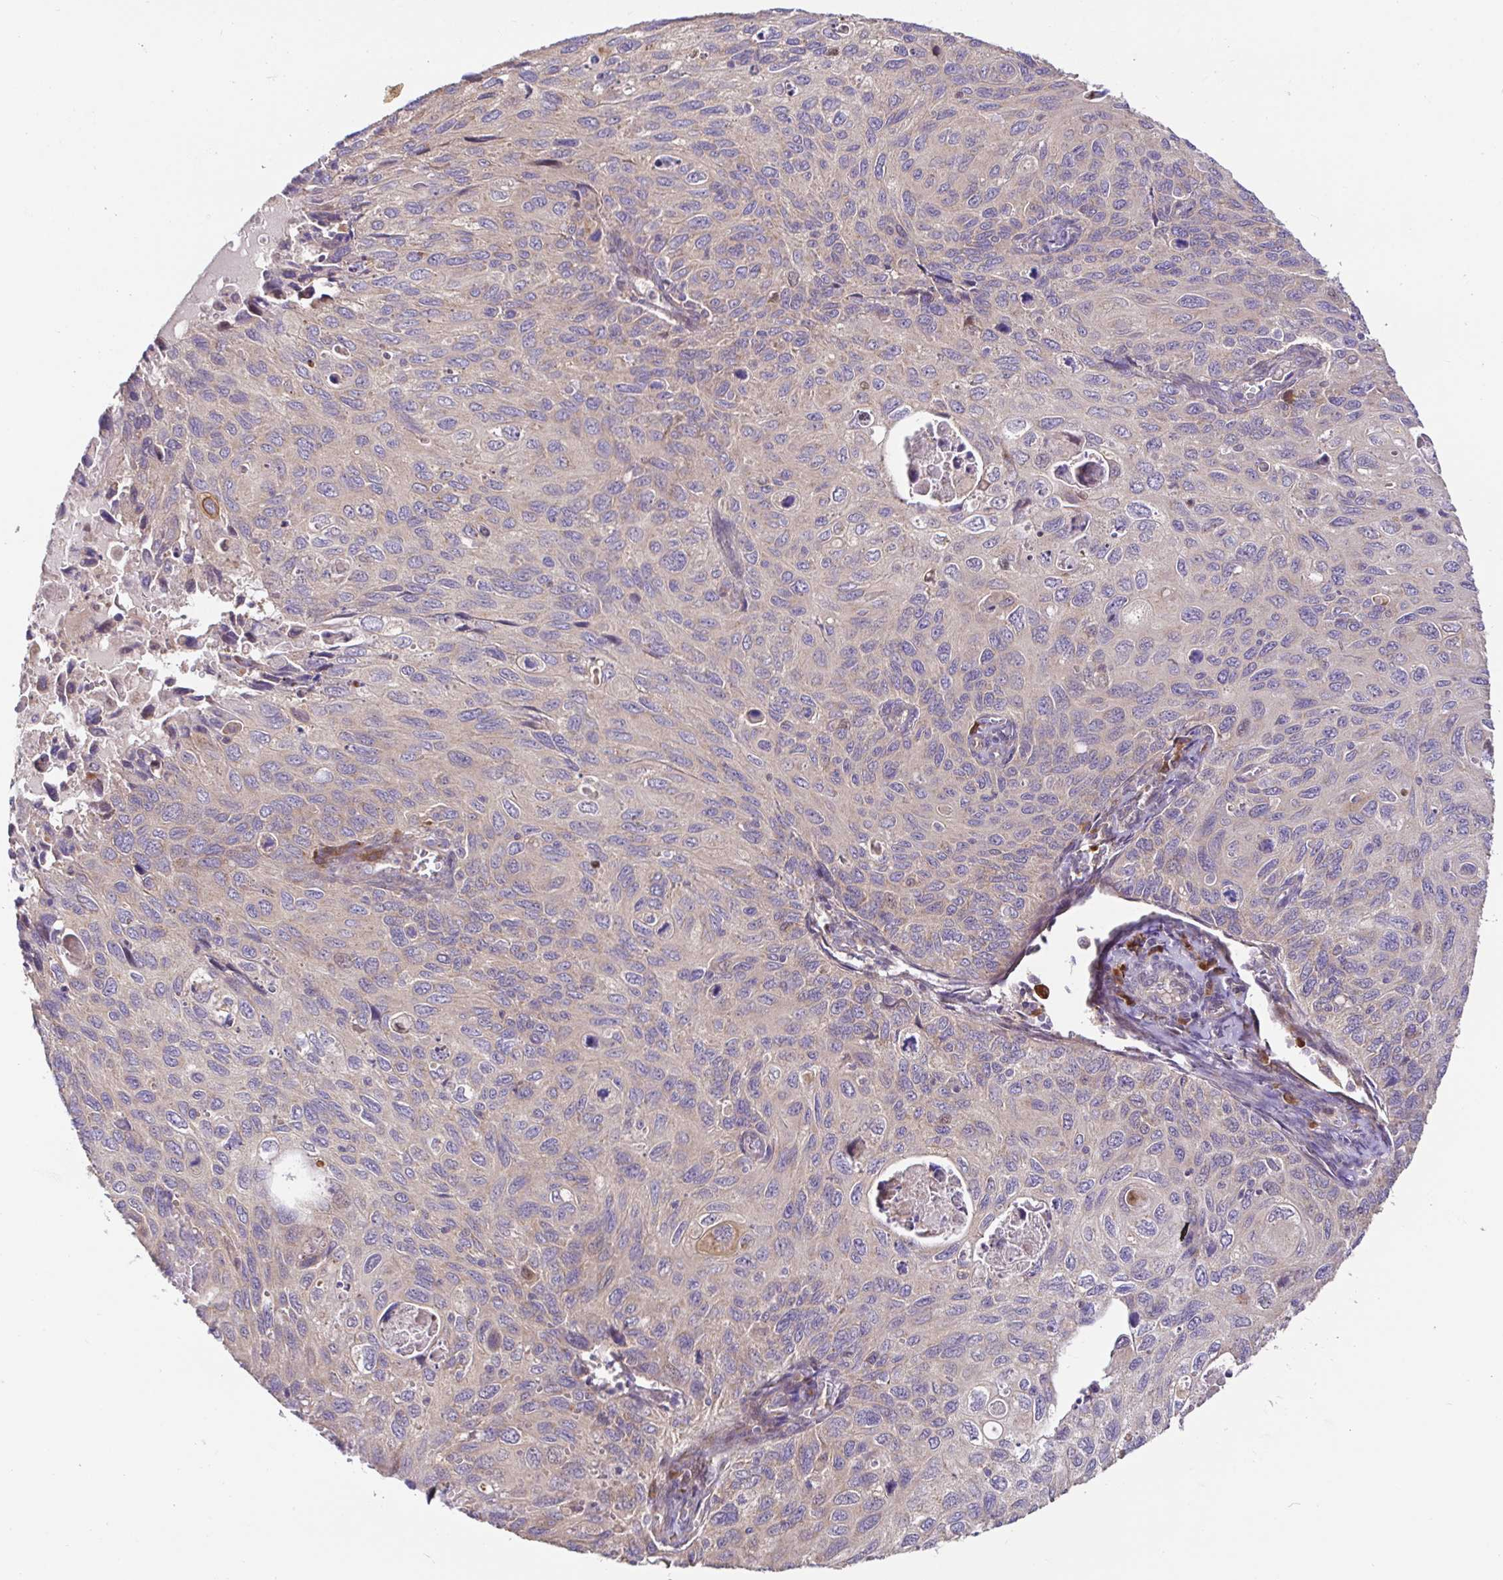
{"staining": {"intensity": "negative", "quantity": "none", "location": "none"}, "tissue": "cervical cancer", "cell_type": "Tumor cells", "image_type": "cancer", "snomed": [{"axis": "morphology", "description": "Squamous cell carcinoma, NOS"}, {"axis": "topography", "description": "Cervix"}], "caption": "Cervical cancer (squamous cell carcinoma) was stained to show a protein in brown. There is no significant expression in tumor cells. (DAB (3,3'-diaminobenzidine) IHC with hematoxylin counter stain).", "gene": "ELP1", "patient": {"sex": "female", "age": 70}}